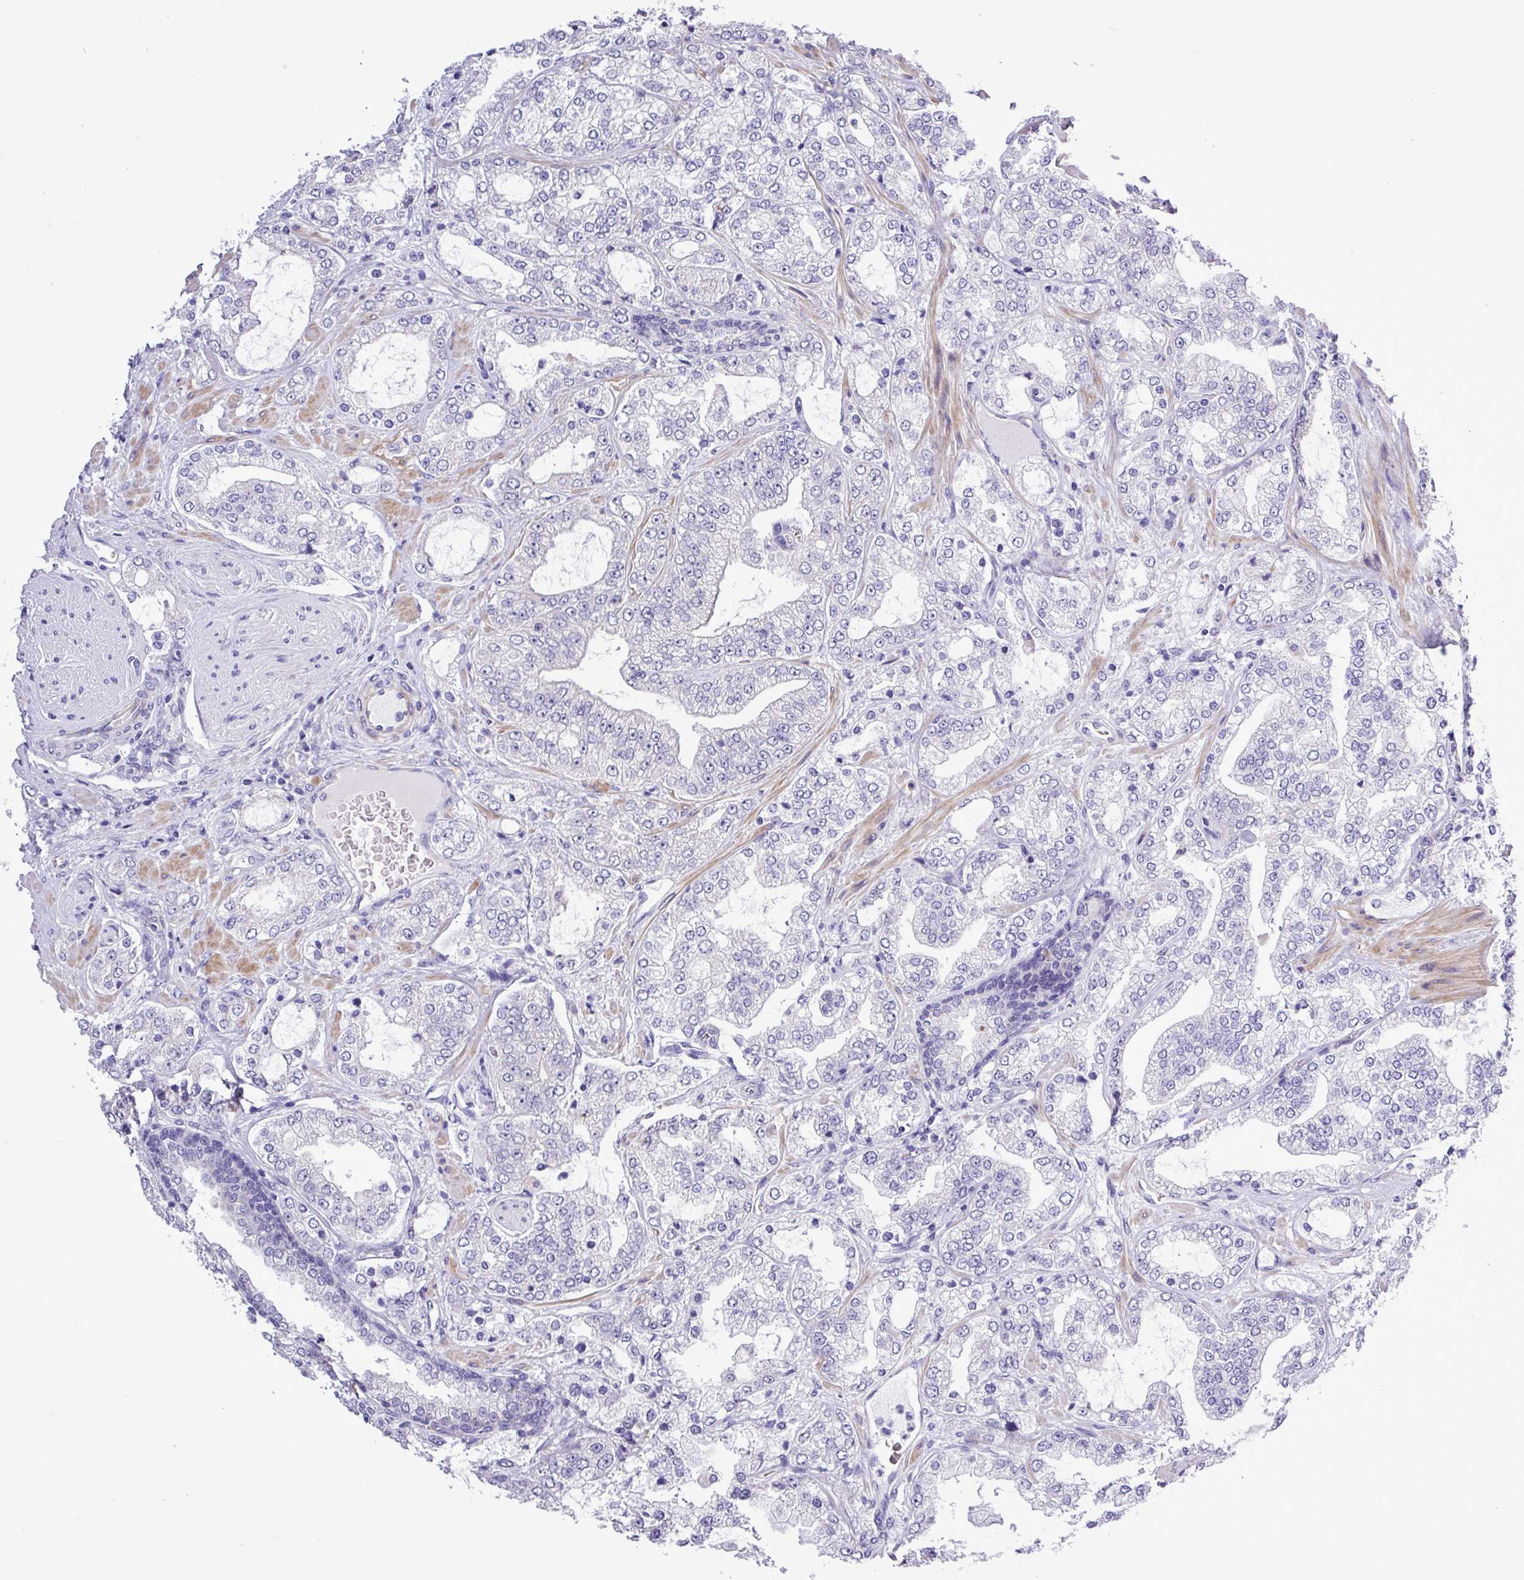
{"staining": {"intensity": "negative", "quantity": "none", "location": "none"}, "tissue": "prostate cancer", "cell_type": "Tumor cells", "image_type": "cancer", "snomed": [{"axis": "morphology", "description": "Adenocarcinoma, High grade"}, {"axis": "topography", "description": "Prostate"}], "caption": "Image shows no significant protein positivity in tumor cells of prostate cancer (high-grade adenocarcinoma).", "gene": "SPINK8", "patient": {"sex": "male", "age": 64}}